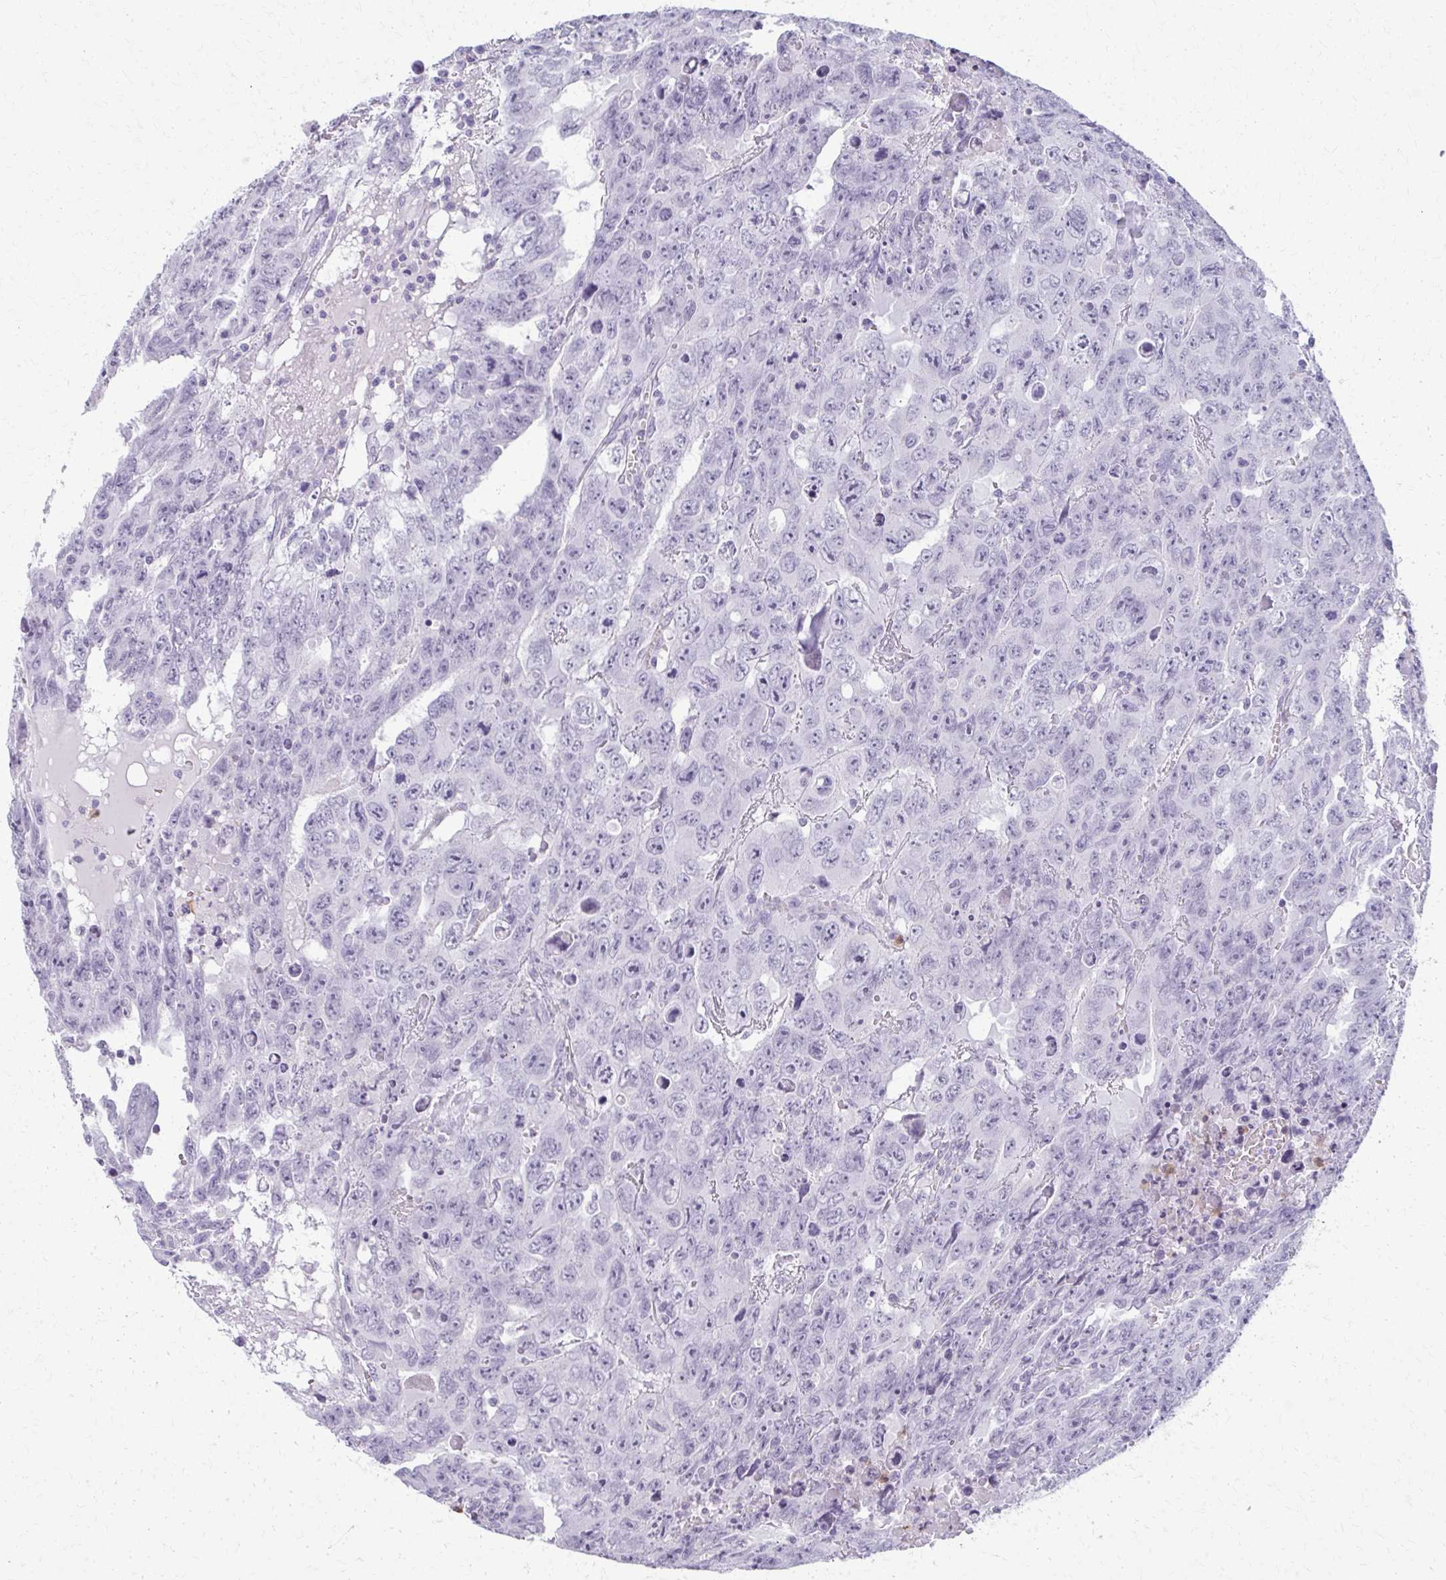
{"staining": {"intensity": "negative", "quantity": "none", "location": "none"}, "tissue": "testis cancer", "cell_type": "Tumor cells", "image_type": "cancer", "snomed": [{"axis": "morphology", "description": "Carcinoma, Embryonal, NOS"}, {"axis": "topography", "description": "Testis"}], "caption": "Immunohistochemical staining of testis cancer exhibits no significant positivity in tumor cells.", "gene": "CA3", "patient": {"sex": "male", "age": 24}}